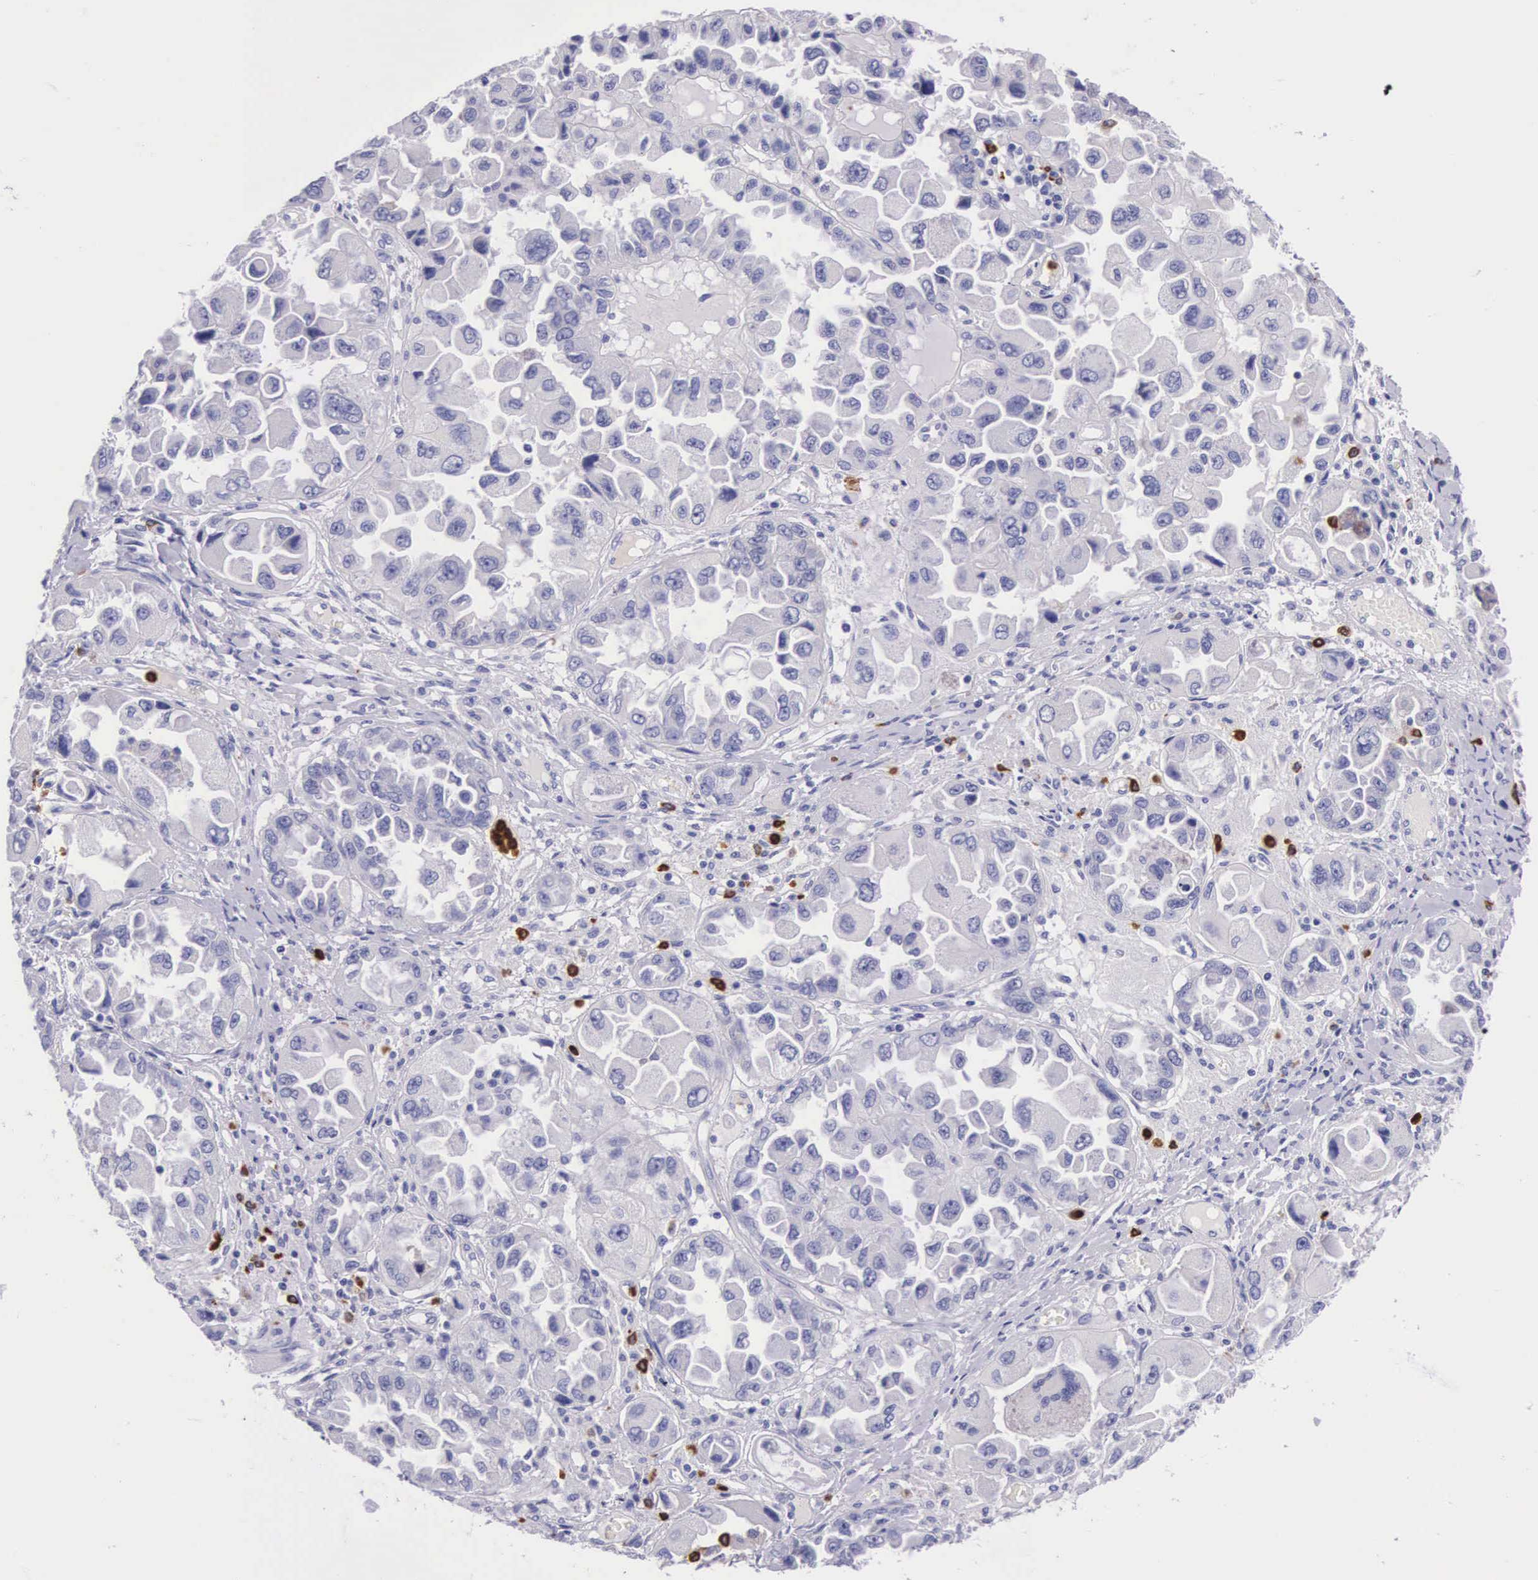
{"staining": {"intensity": "negative", "quantity": "none", "location": "none"}, "tissue": "ovarian cancer", "cell_type": "Tumor cells", "image_type": "cancer", "snomed": [{"axis": "morphology", "description": "Cystadenocarcinoma, serous, NOS"}, {"axis": "topography", "description": "Ovary"}], "caption": "The image displays no significant staining in tumor cells of ovarian cancer (serous cystadenocarcinoma).", "gene": "FCN1", "patient": {"sex": "female", "age": 84}}